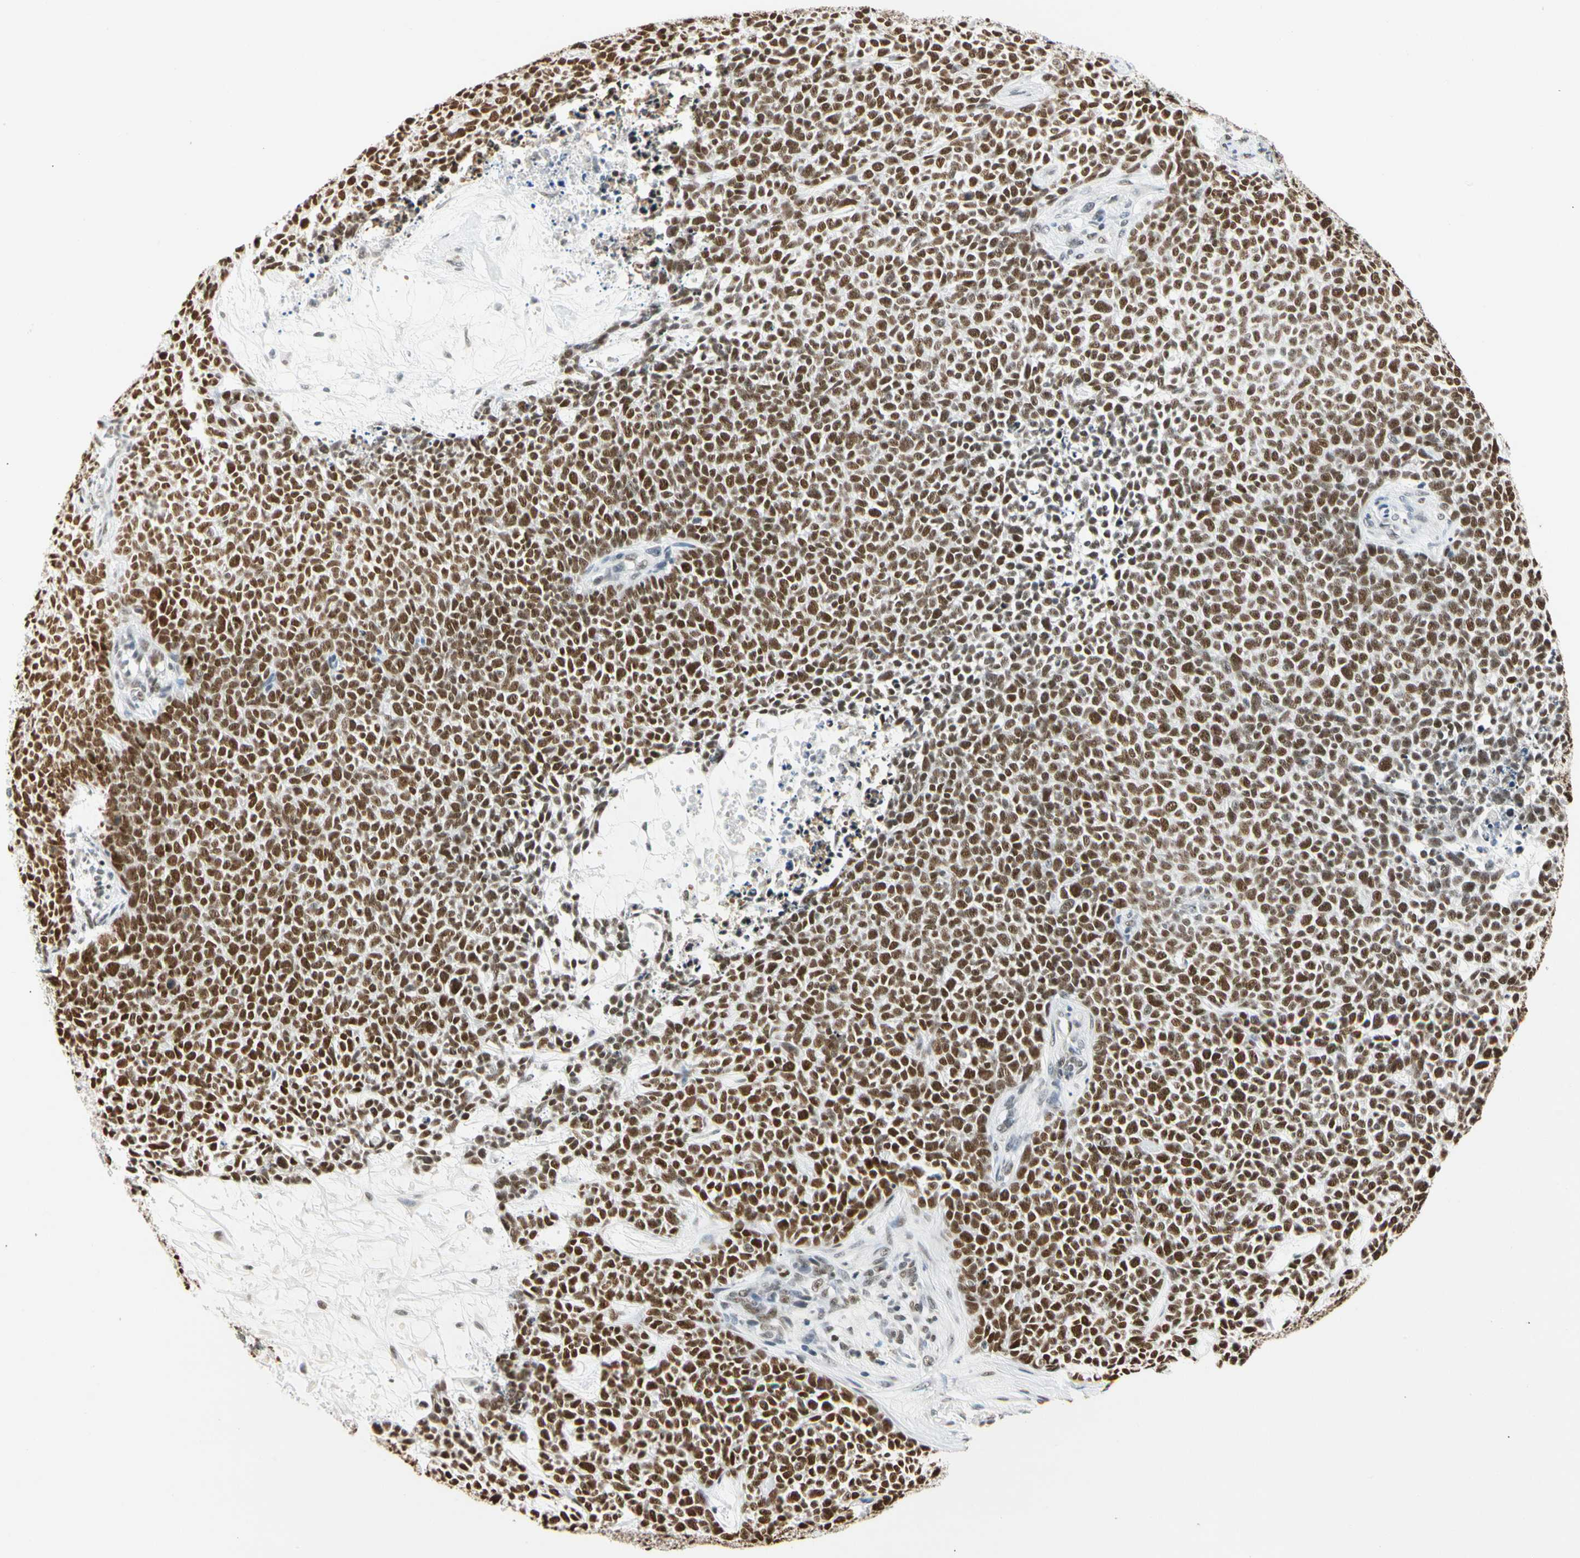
{"staining": {"intensity": "strong", "quantity": ">75%", "location": "nuclear"}, "tissue": "skin cancer", "cell_type": "Tumor cells", "image_type": "cancer", "snomed": [{"axis": "morphology", "description": "Basal cell carcinoma"}, {"axis": "topography", "description": "Skin"}], "caption": "Protein expression by IHC demonstrates strong nuclear expression in approximately >75% of tumor cells in skin basal cell carcinoma. (brown staining indicates protein expression, while blue staining denotes nuclei).", "gene": "ZSCAN16", "patient": {"sex": "female", "age": 84}}